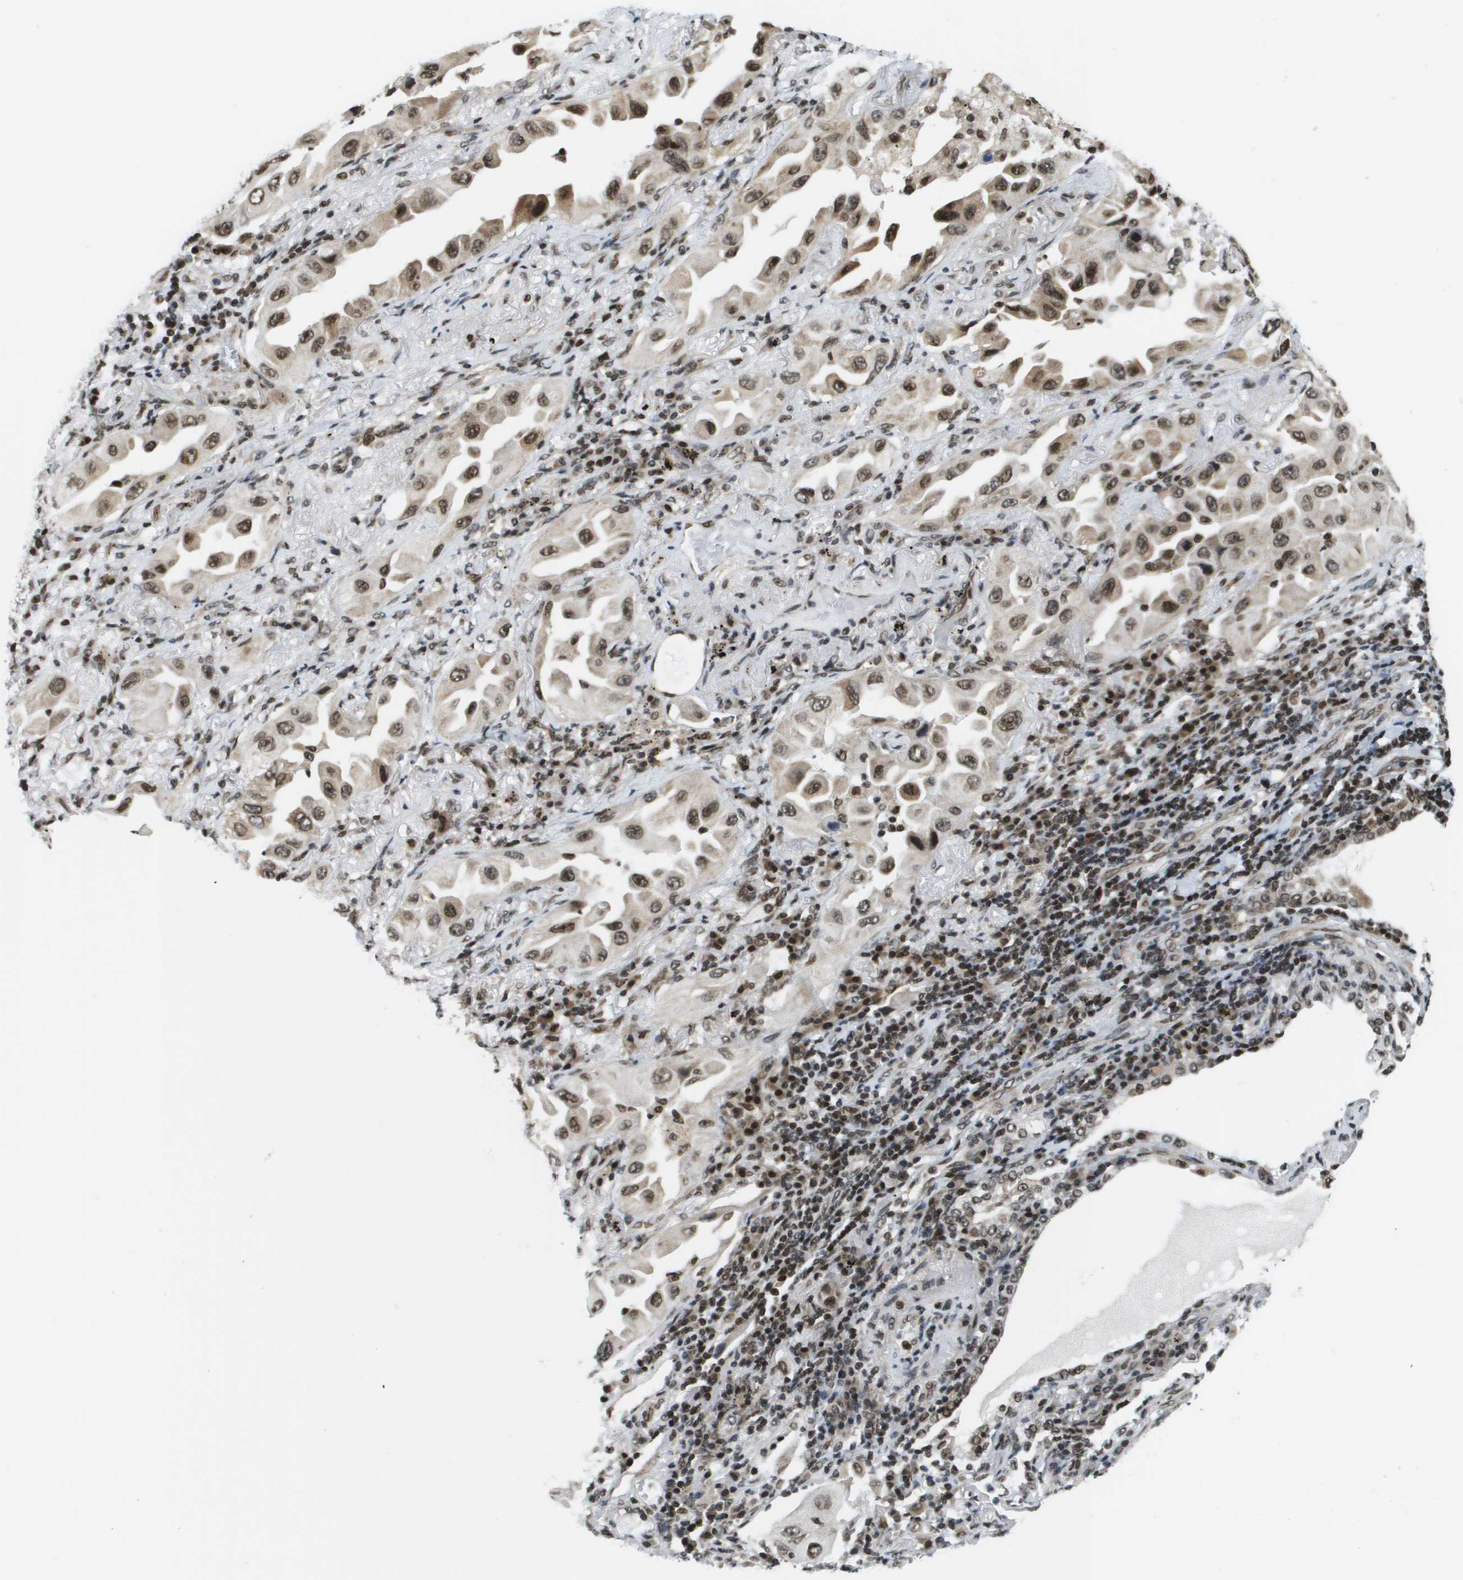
{"staining": {"intensity": "moderate", "quantity": ">75%", "location": "nuclear"}, "tissue": "lung cancer", "cell_type": "Tumor cells", "image_type": "cancer", "snomed": [{"axis": "morphology", "description": "Adenocarcinoma, NOS"}, {"axis": "topography", "description": "Lung"}], "caption": "Moderate nuclear staining is identified in approximately >75% of tumor cells in lung adenocarcinoma. (Brightfield microscopy of DAB IHC at high magnification).", "gene": "RECQL4", "patient": {"sex": "female", "age": 65}}